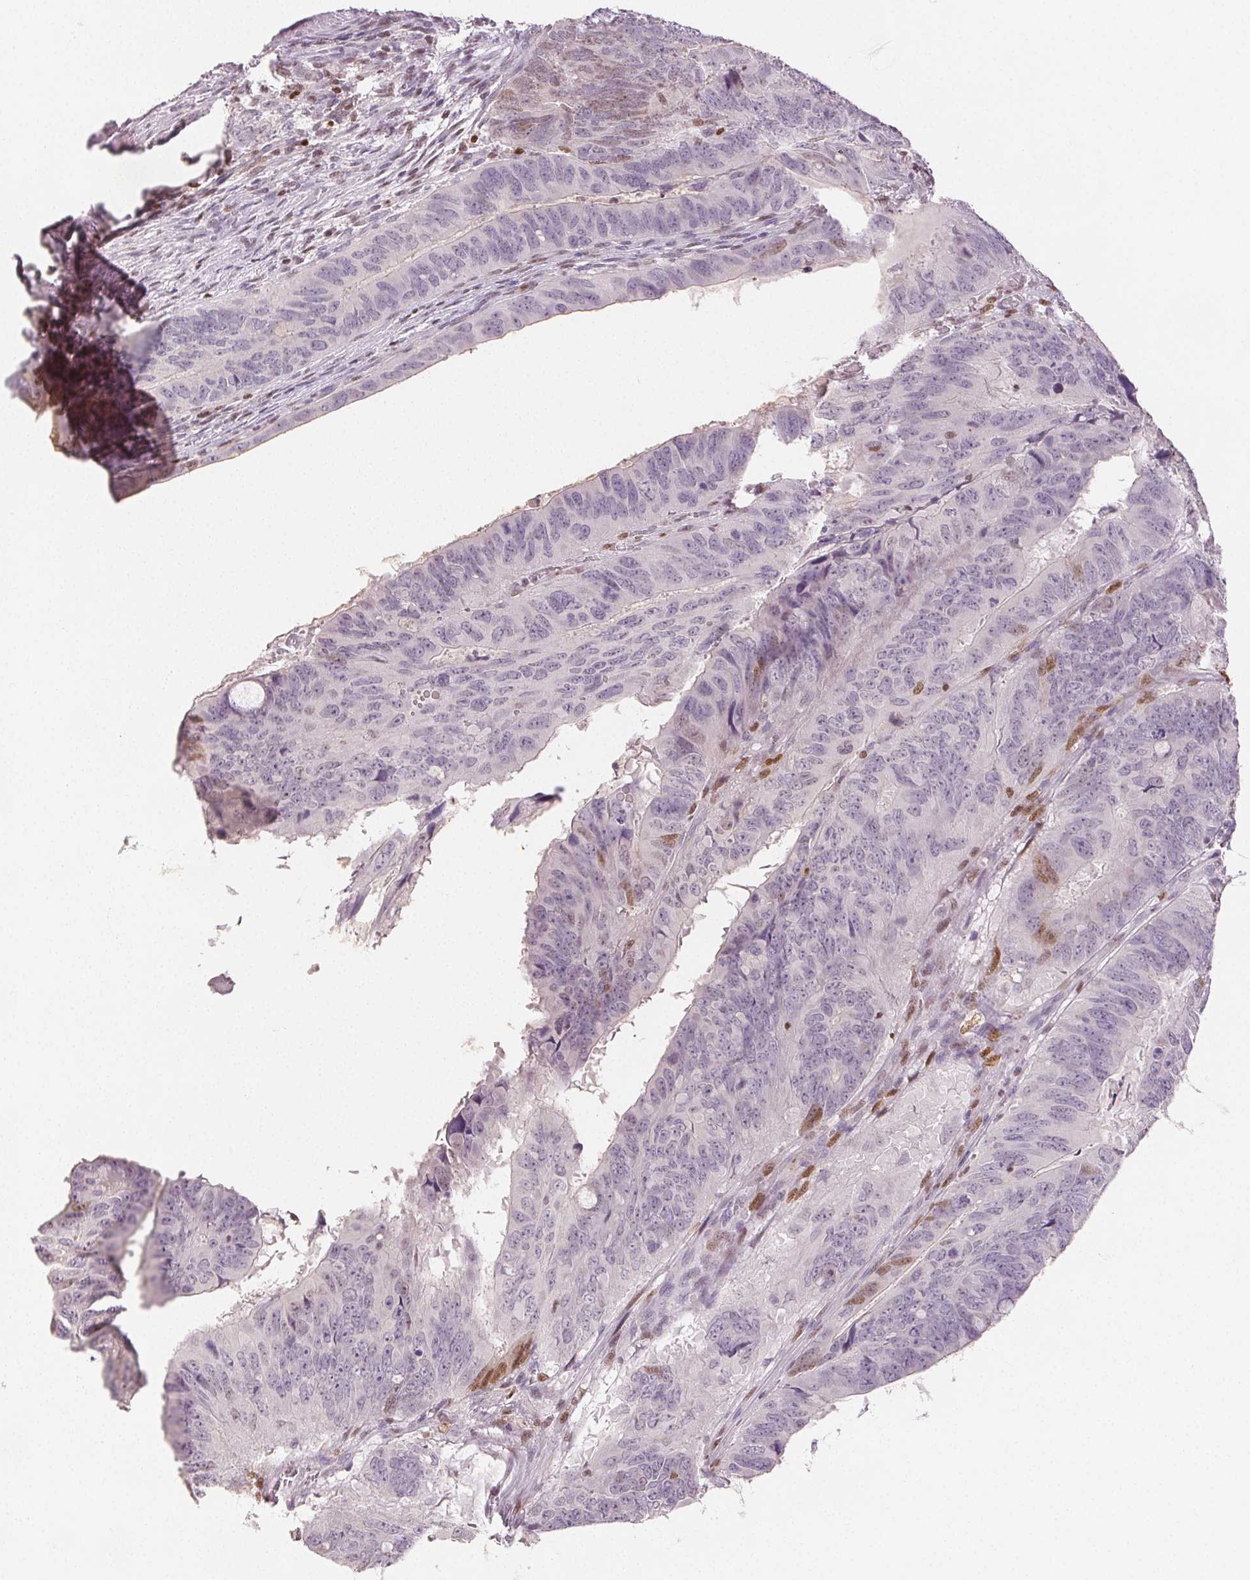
{"staining": {"intensity": "weak", "quantity": "<25%", "location": "nuclear"}, "tissue": "colorectal cancer", "cell_type": "Tumor cells", "image_type": "cancer", "snomed": [{"axis": "morphology", "description": "Adenocarcinoma, NOS"}, {"axis": "topography", "description": "Colon"}], "caption": "This is a photomicrograph of IHC staining of colorectal cancer, which shows no positivity in tumor cells. (DAB (3,3'-diaminobenzidine) immunohistochemistry (IHC), high magnification).", "gene": "RUNX2", "patient": {"sex": "male", "age": 79}}